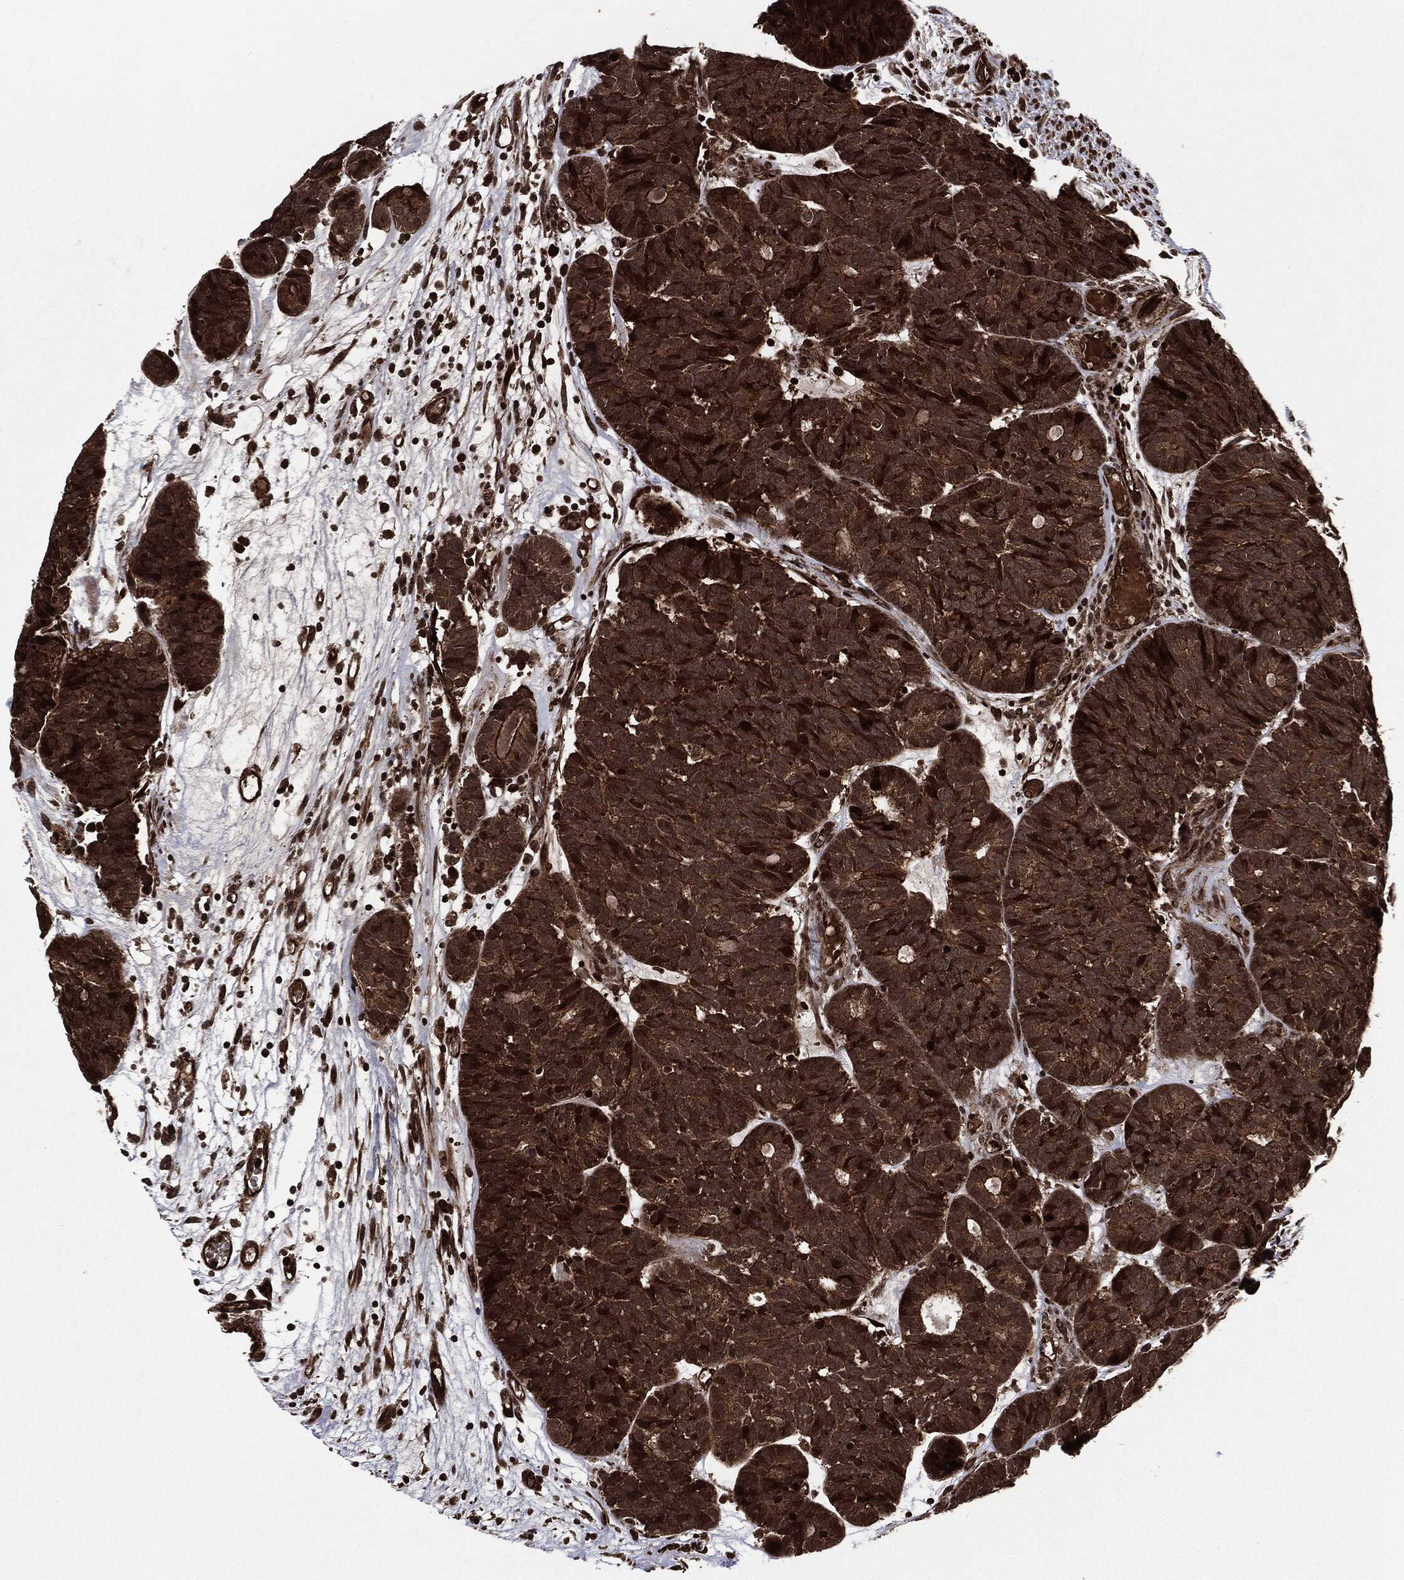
{"staining": {"intensity": "strong", "quantity": ">75%", "location": "cytoplasmic/membranous,nuclear"}, "tissue": "head and neck cancer", "cell_type": "Tumor cells", "image_type": "cancer", "snomed": [{"axis": "morphology", "description": "Adenocarcinoma, NOS"}, {"axis": "topography", "description": "Head-Neck"}], "caption": "Protein staining exhibits strong cytoplasmic/membranous and nuclear staining in approximately >75% of tumor cells in adenocarcinoma (head and neck). (Brightfield microscopy of DAB IHC at high magnification).", "gene": "CARD6", "patient": {"sex": "female", "age": 81}}